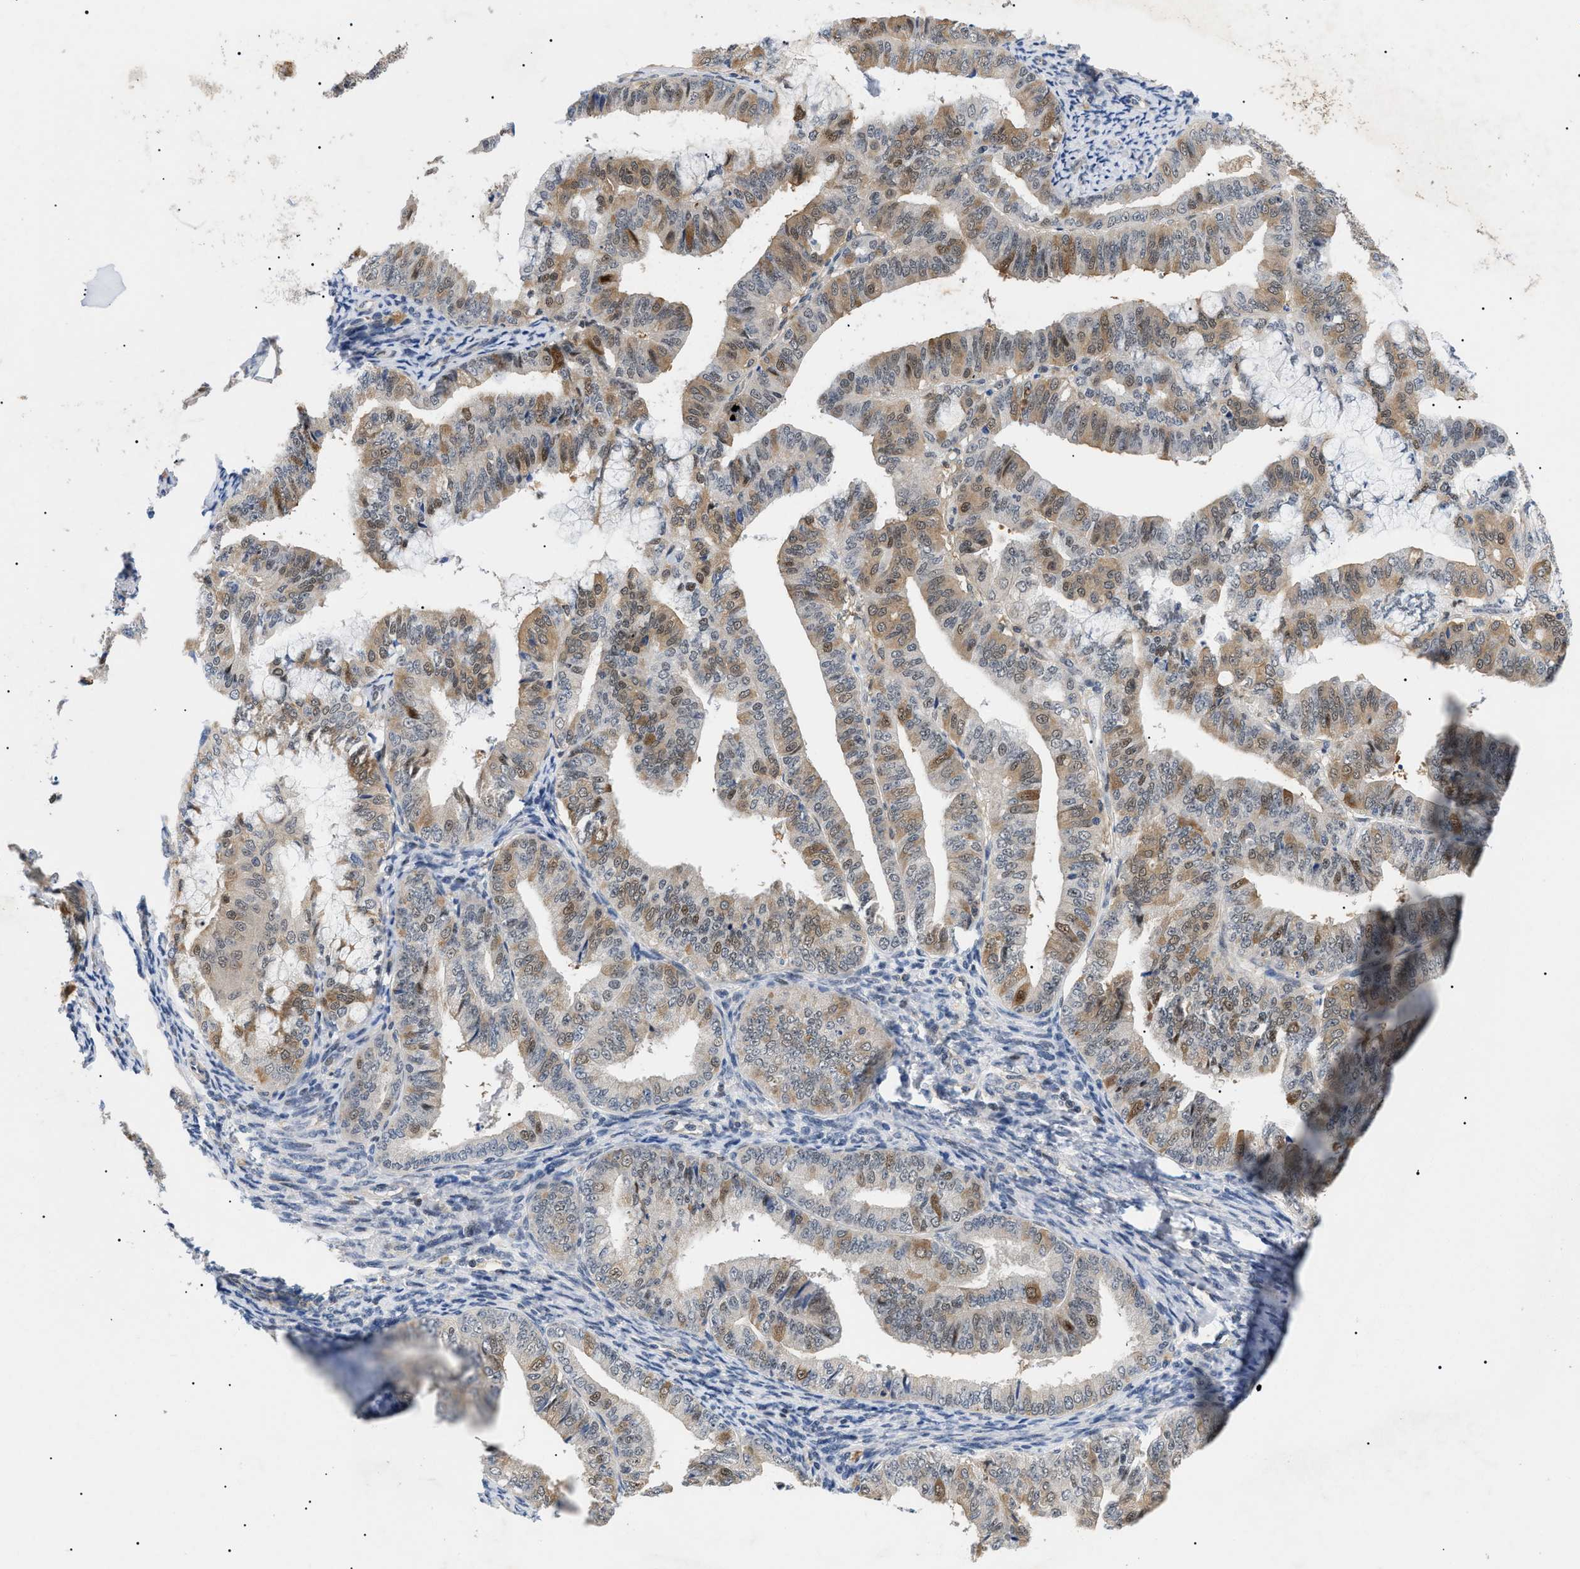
{"staining": {"intensity": "moderate", "quantity": "25%-75%", "location": "cytoplasmic/membranous,nuclear"}, "tissue": "endometrial cancer", "cell_type": "Tumor cells", "image_type": "cancer", "snomed": [{"axis": "morphology", "description": "Adenocarcinoma, NOS"}, {"axis": "topography", "description": "Endometrium"}], "caption": "A brown stain shows moderate cytoplasmic/membranous and nuclear positivity of a protein in human endometrial cancer tumor cells.", "gene": "GARRE1", "patient": {"sex": "female", "age": 63}}